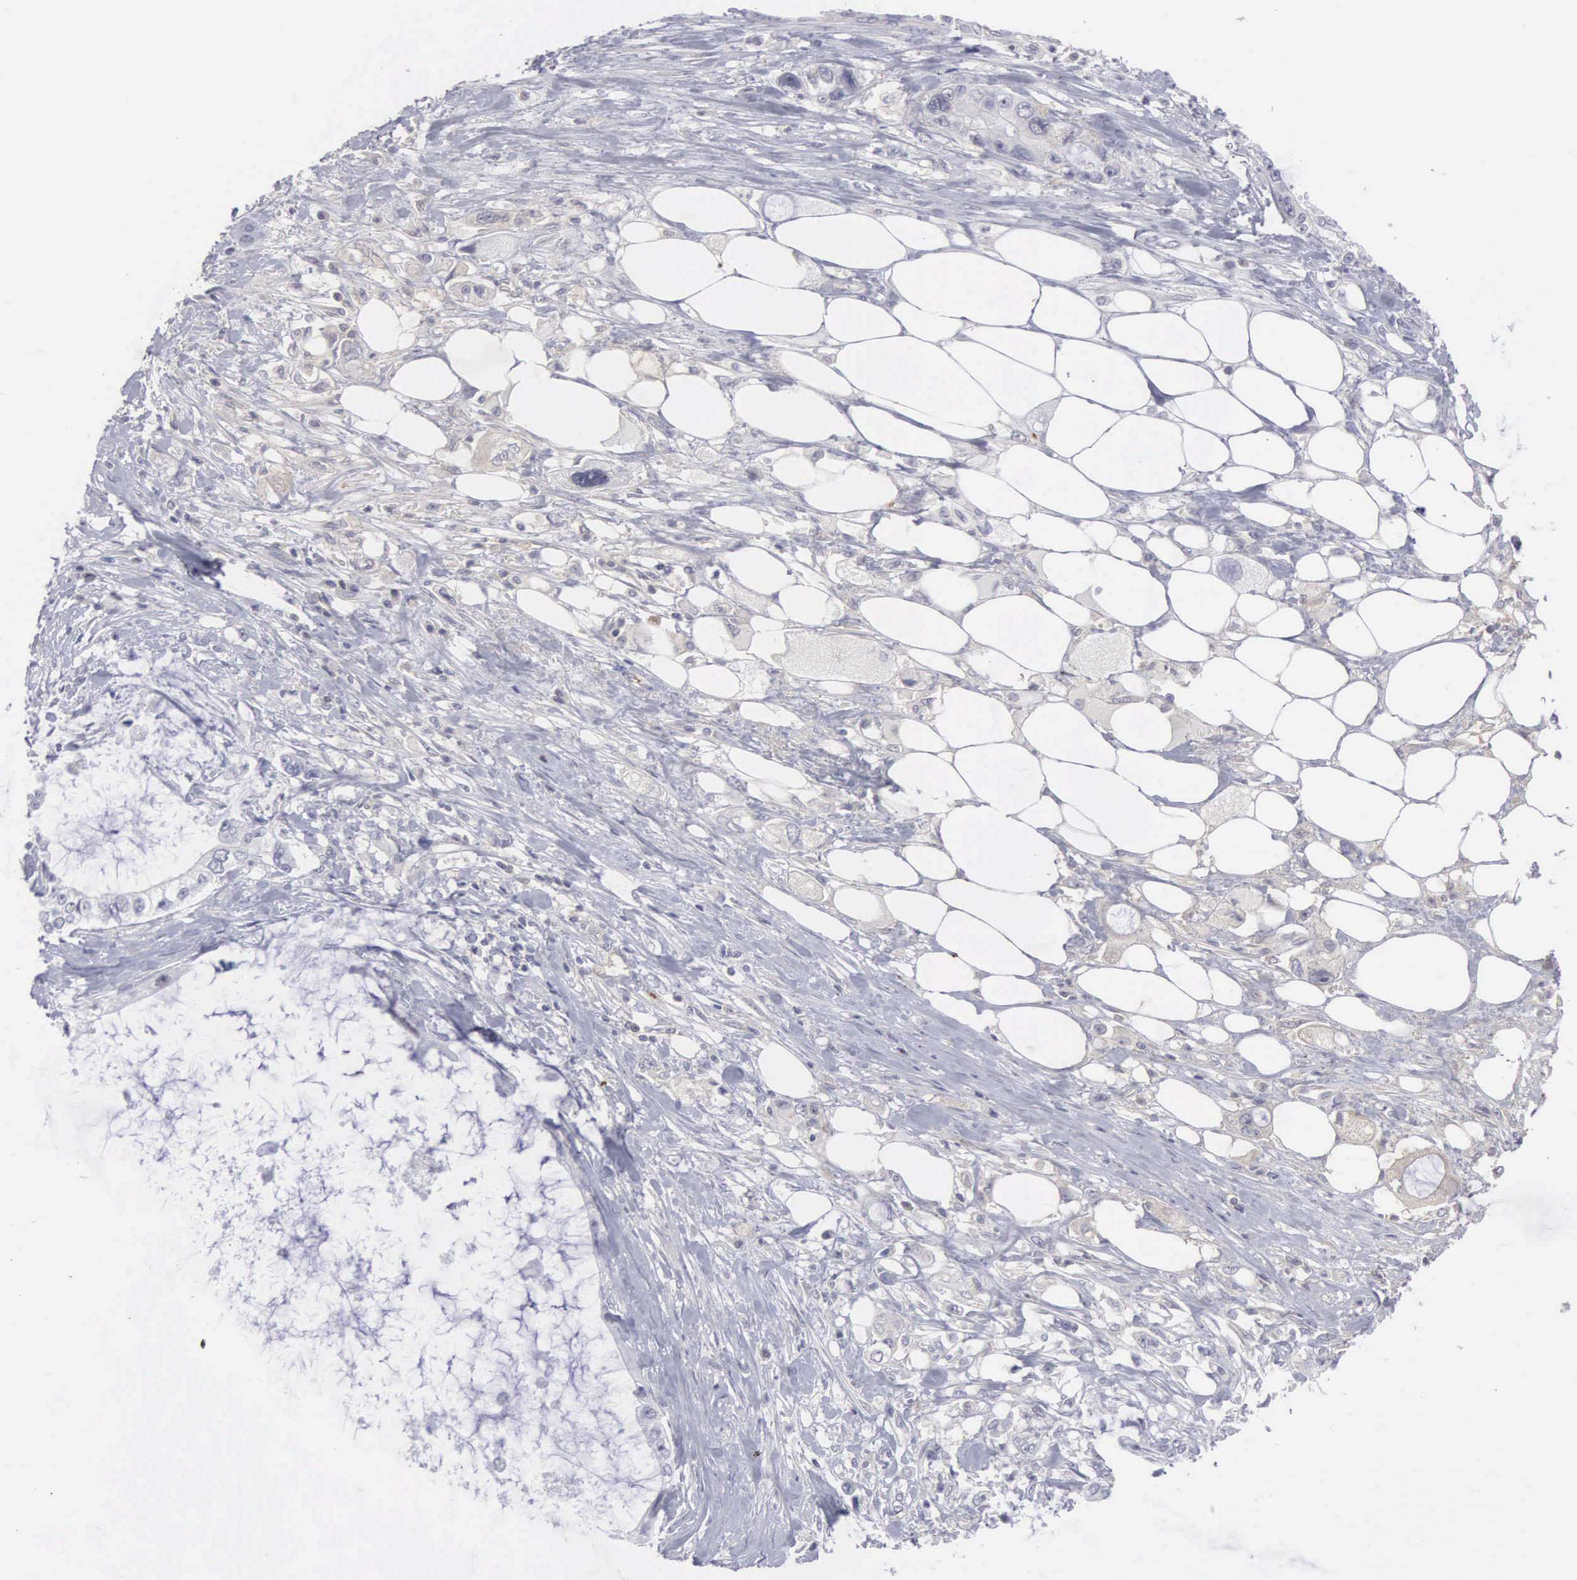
{"staining": {"intensity": "weak", "quantity": "<25%", "location": "cytoplasmic/membranous"}, "tissue": "pancreatic cancer", "cell_type": "Tumor cells", "image_type": "cancer", "snomed": [{"axis": "morphology", "description": "Adenocarcinoma, NOS"}, {"axis": "topography", "description": "Pancreas"}, {"axis": "topography", "description": "Stomach, upper"}], "caption": "IHC micrograph of human pancreatic cancer (adenocarcinoma) stained for a protein (brown), which demonstrates no staining in tumor cells.", "gene": "RBPJ", "patient": {"sex": "male", "age": 77}}